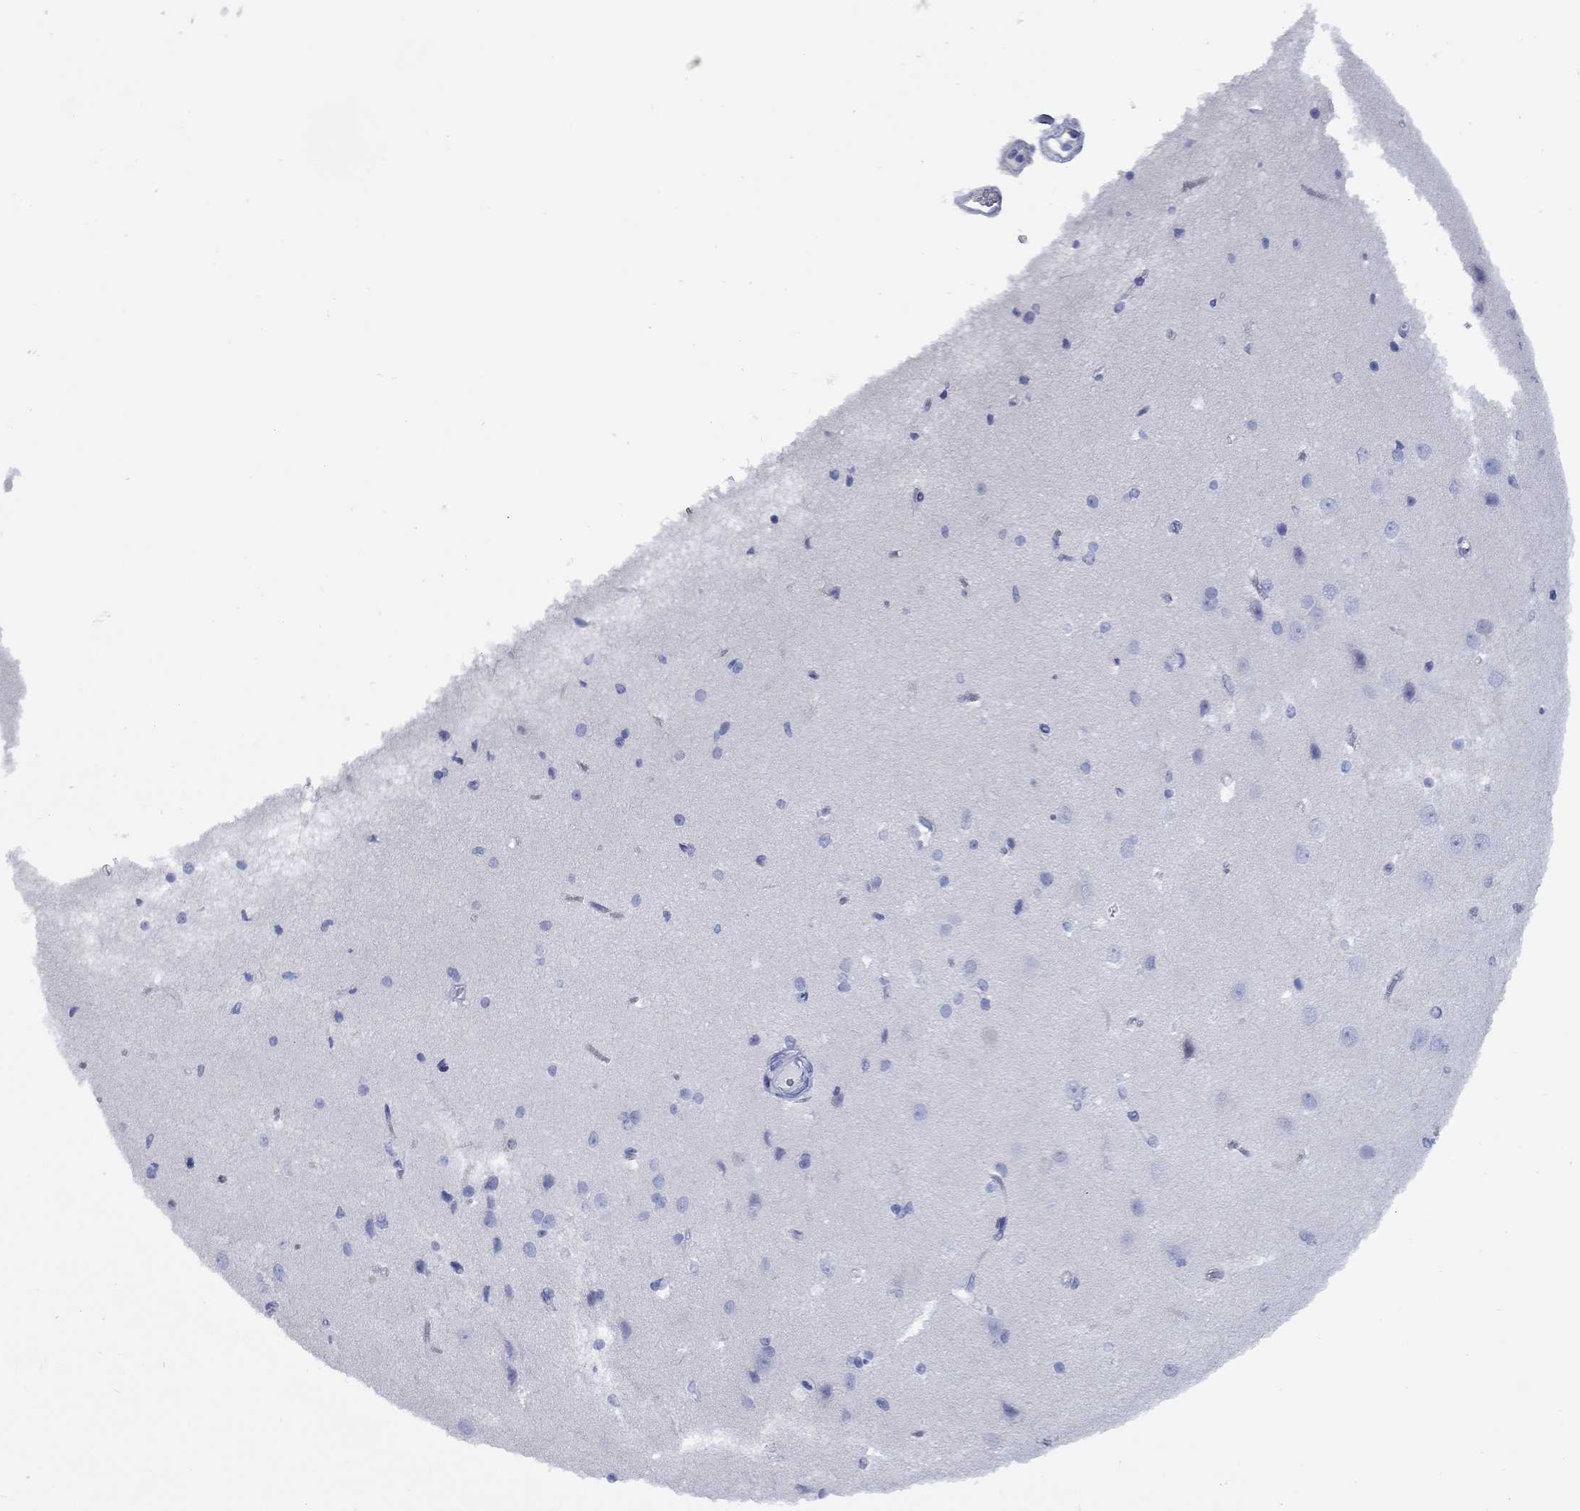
{"staining": {"intensity": "negative", "quantity": "none", "location": "none"}, "tissue": "cerebral cortex", "cell_type": "Endothelial cells", "image_type": "normal", "snomed": [{"axis": "morphology", "description": "Normal tissue, NOS"}, {"axis": "topography", "description": "Cerebral cortex"}], "caption": "This is an immunohistochemistry (IHC) micrograph of unremarkable human cerebral cortex. There is no staining in endothelial cells.", "gene": "CCNA1", "patient": {"sex": "male", "age": 37}}